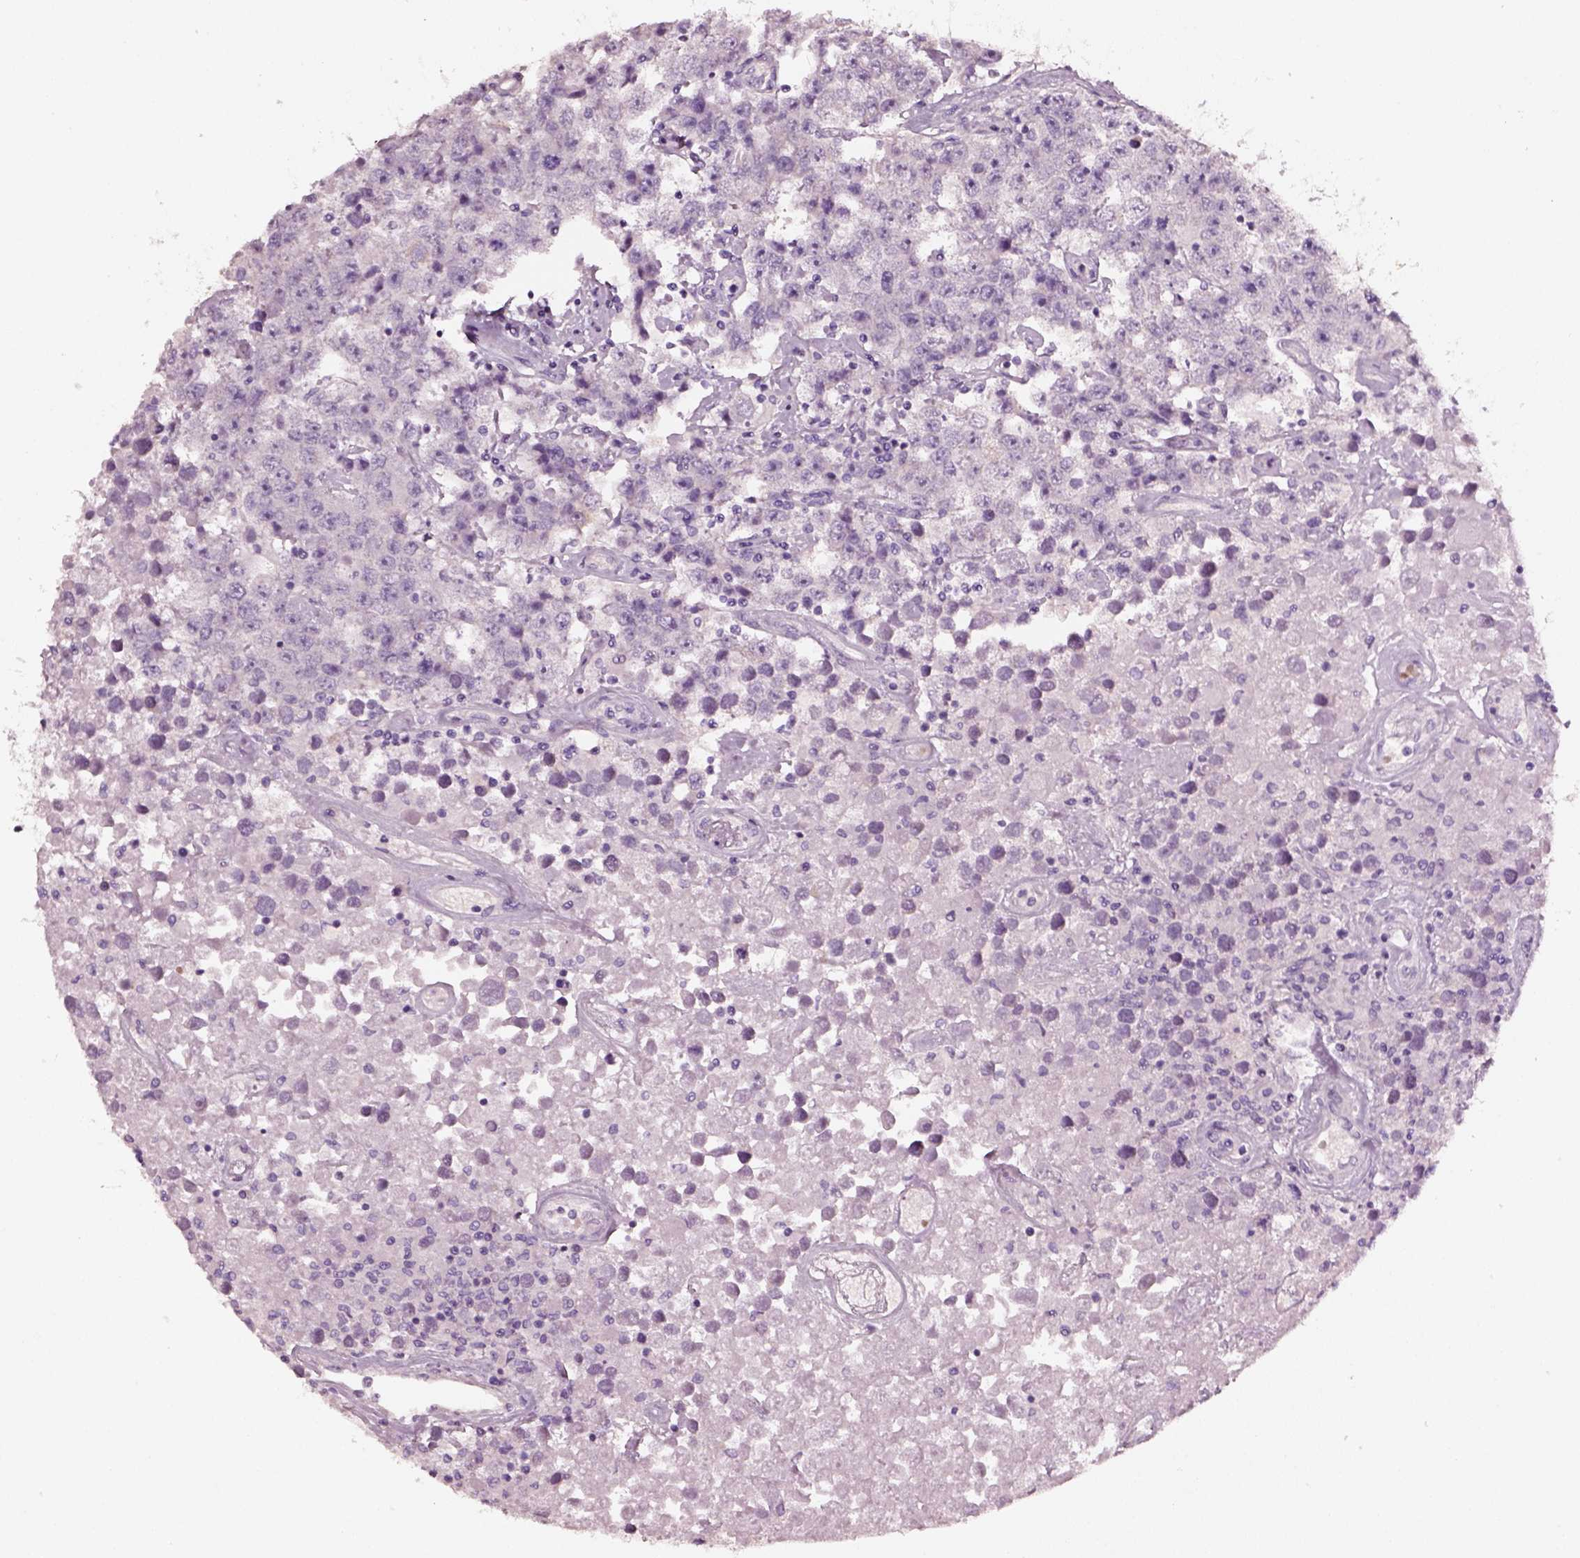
{"staining": {"intensity": "negative", "quantity": "none", "location": "none"}, "tissue": "testis cancer", "cell_type": "Tumor cells", "image_type": "cancer", "snomed": [{"axis": "morphology", "description": "Seminoma, NOS"}, {"axis": "topography", "description": "Testis"}], "caption": "An image of human seminoma (testis) is negative for staining in tumor cells.", "gene": "AADAT", "patient": {"sex": "male", "age": 52}}